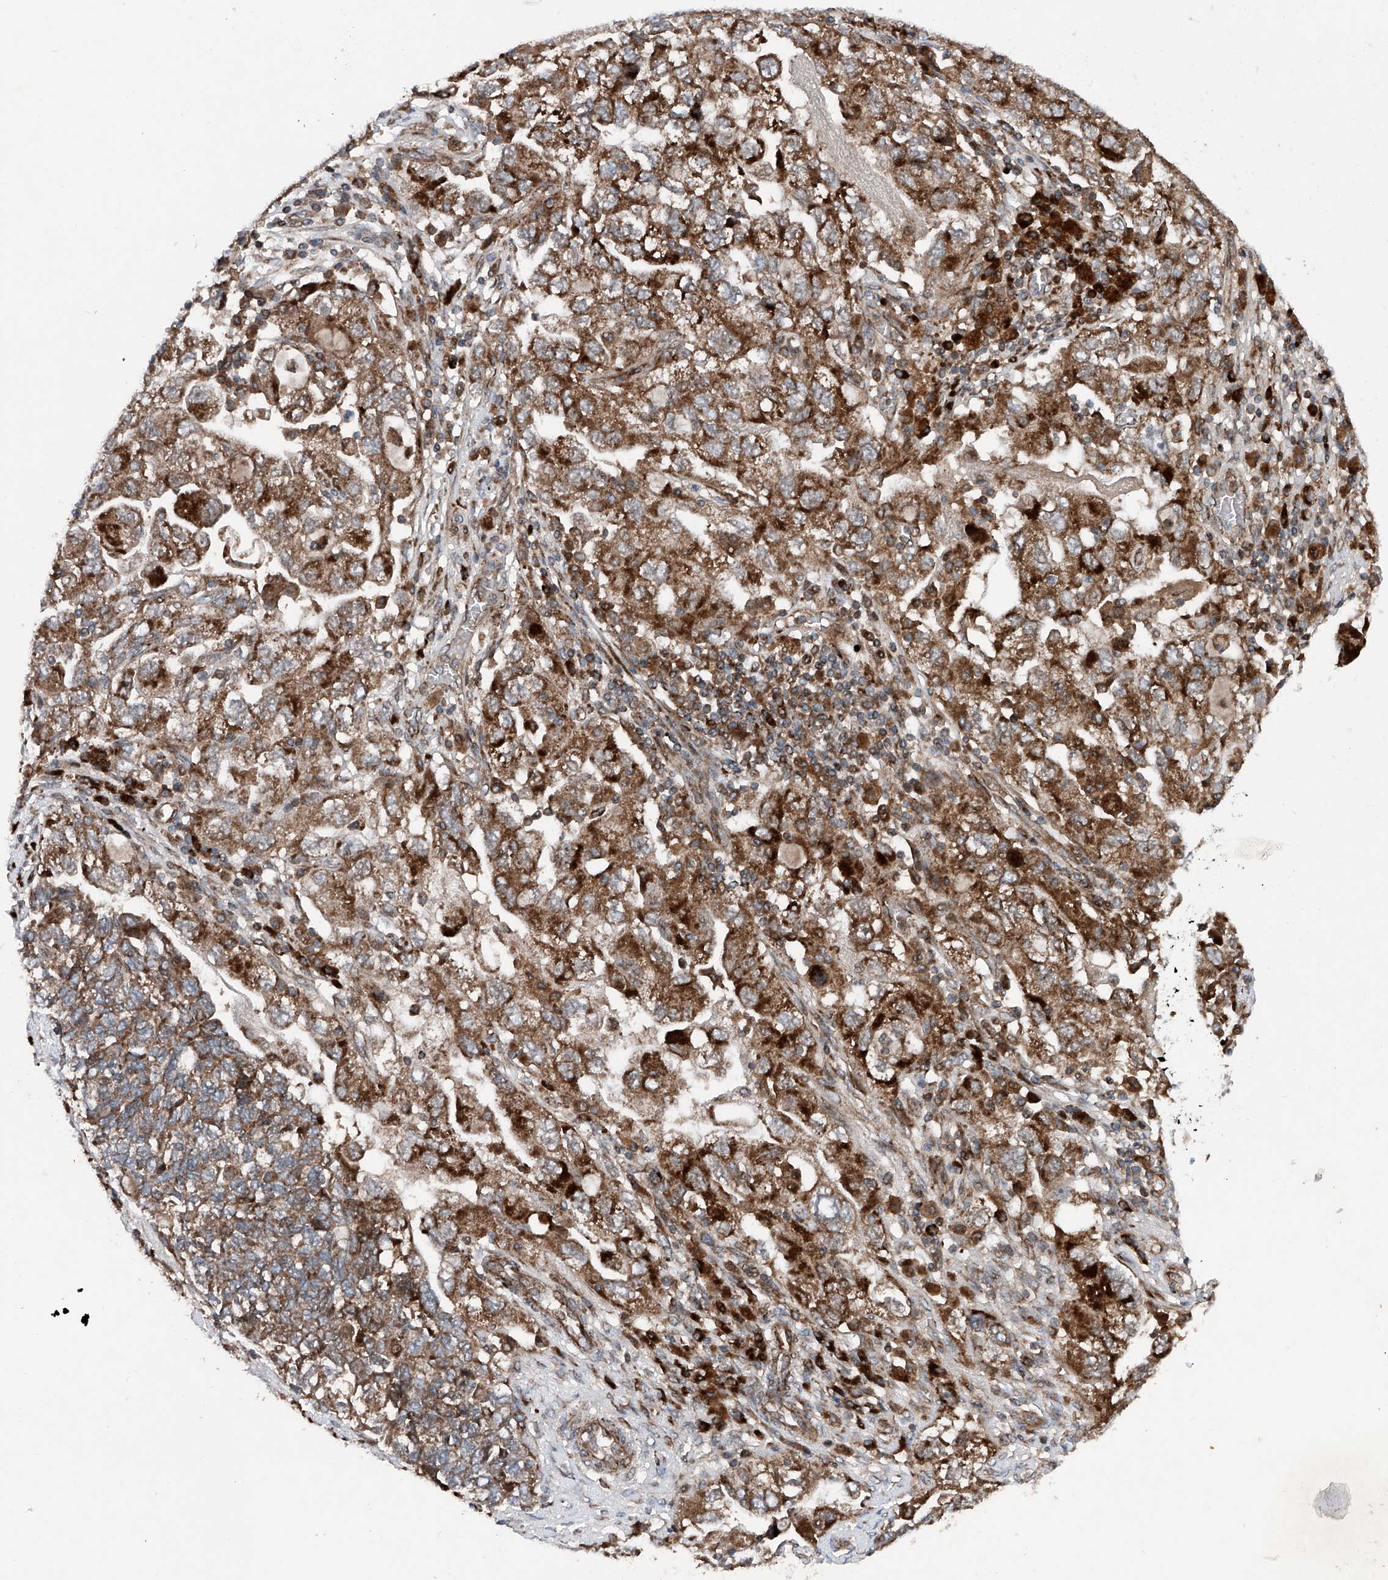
{"staining": {"intensity": "strong", "quantity": ">75%", "location": "cytoplasmic/membranous"}, "tissue": "ovarian cancer", "cell_type": "Tumor cells", "image_type": "cancer", "snomed": [{"axis": "morphology", "description": "Carcinoma, NOS"}, {"axis": "morphology", "description": "Cystadenocarcinoma, serous, NOS"}, {"axis": "topography", "description": "Ovary"}], "caption": "High-power microscopy captured an IHC image of carcinoma (ovarian), revealing strong cytoplasmic/membranous expression in approximately >75% of tumor cells.", "gene": "DAD1", "patient": {"sex": "female", "age": 69}}